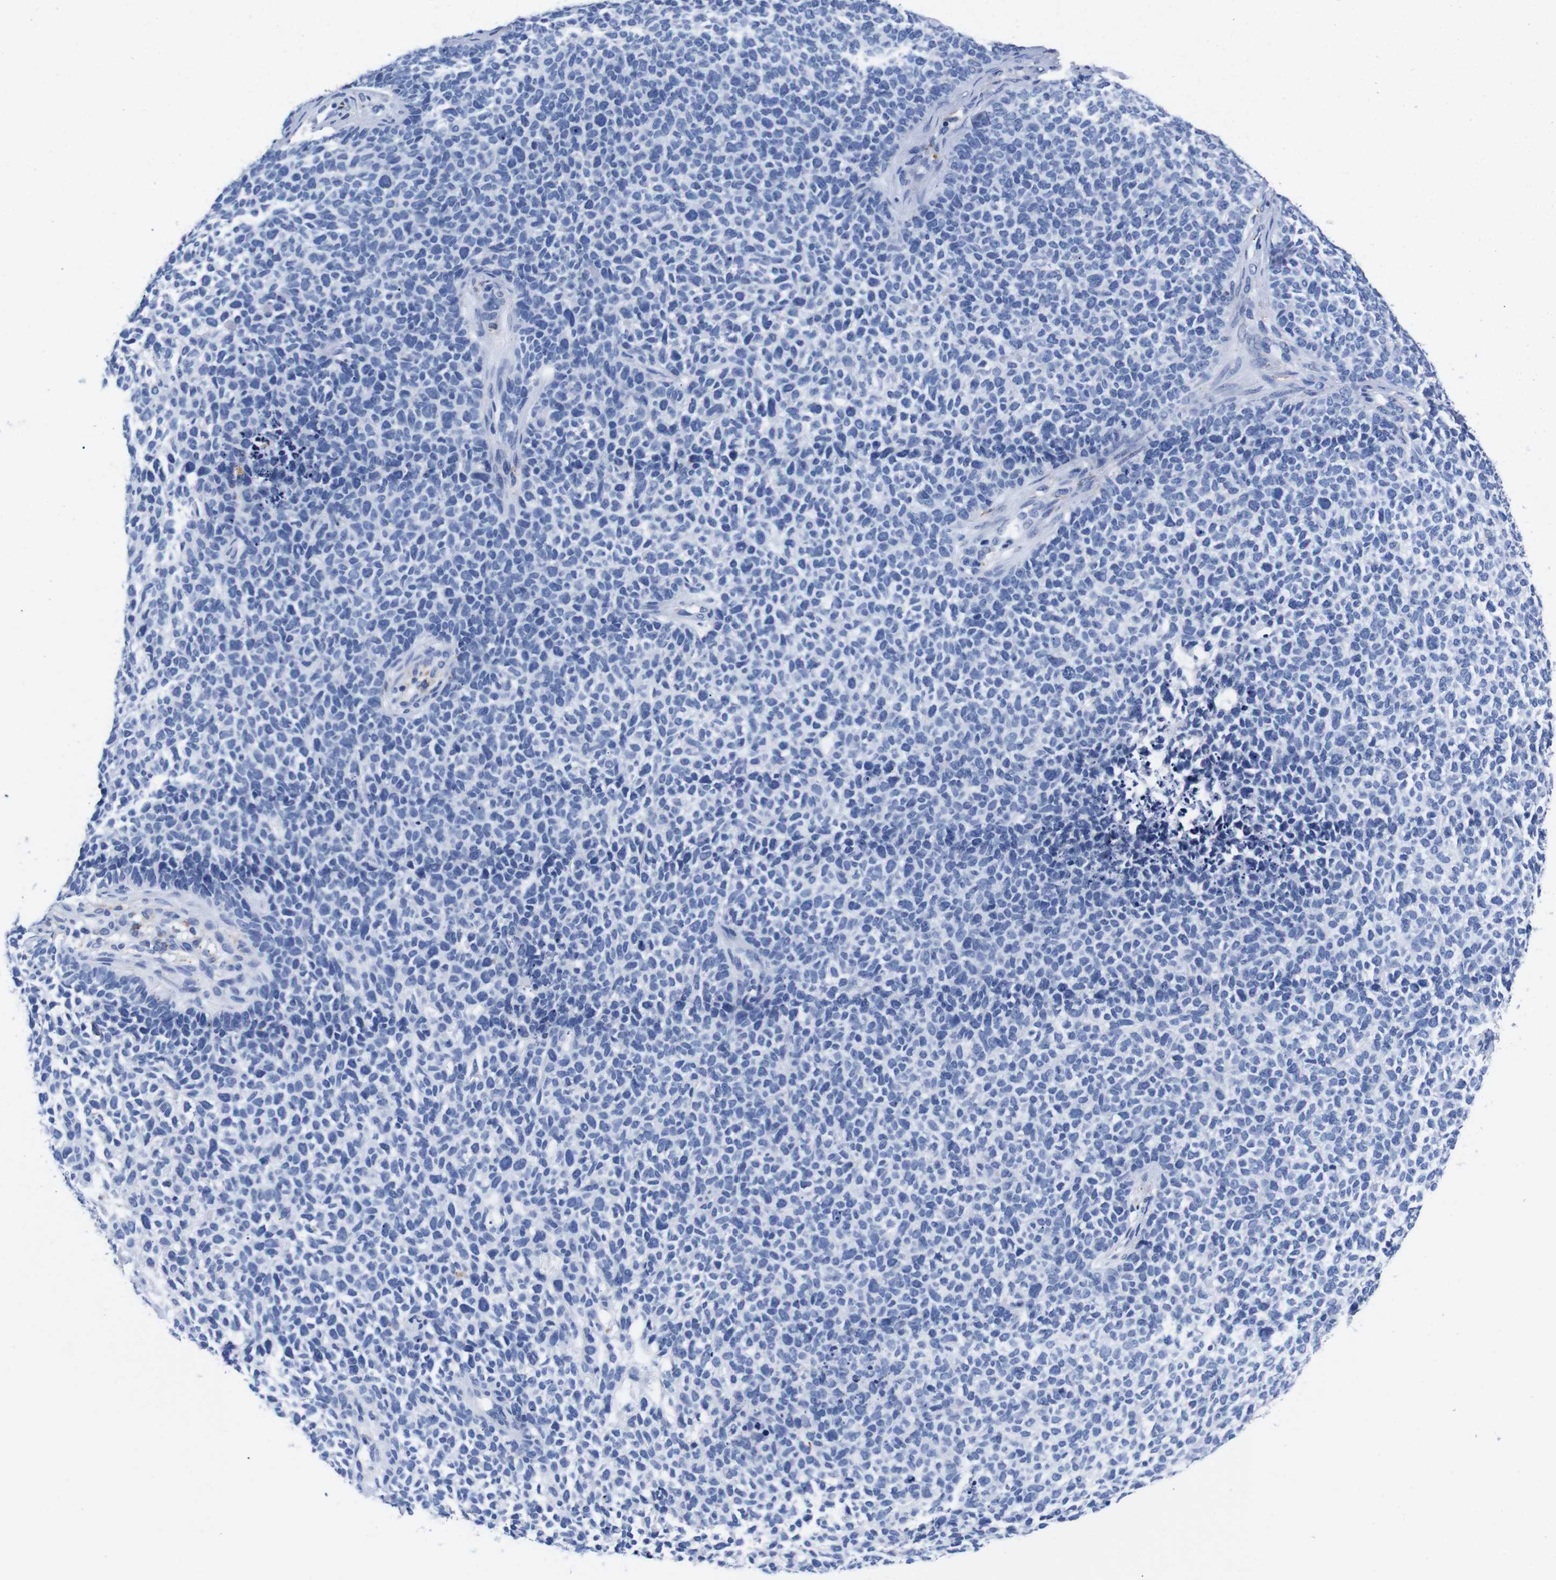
{"staining": {"intensity": "negative", "quantity": "none", "location": "none"}, "tissue": "skin cancer", "cell_type": "Tumor cells", "image_type": "cancer", "snomed": [{"axis": "morphology", "description": "Basal cell carcinoma"}, {"axis": "topography", "description": "Skin"}], "caption": "Tumor cells are negative for brown protein staining in basal cell carcinoma (skin).", "gene": "HLA-DMB", "patient": {"sex": "female", "age": 84}}